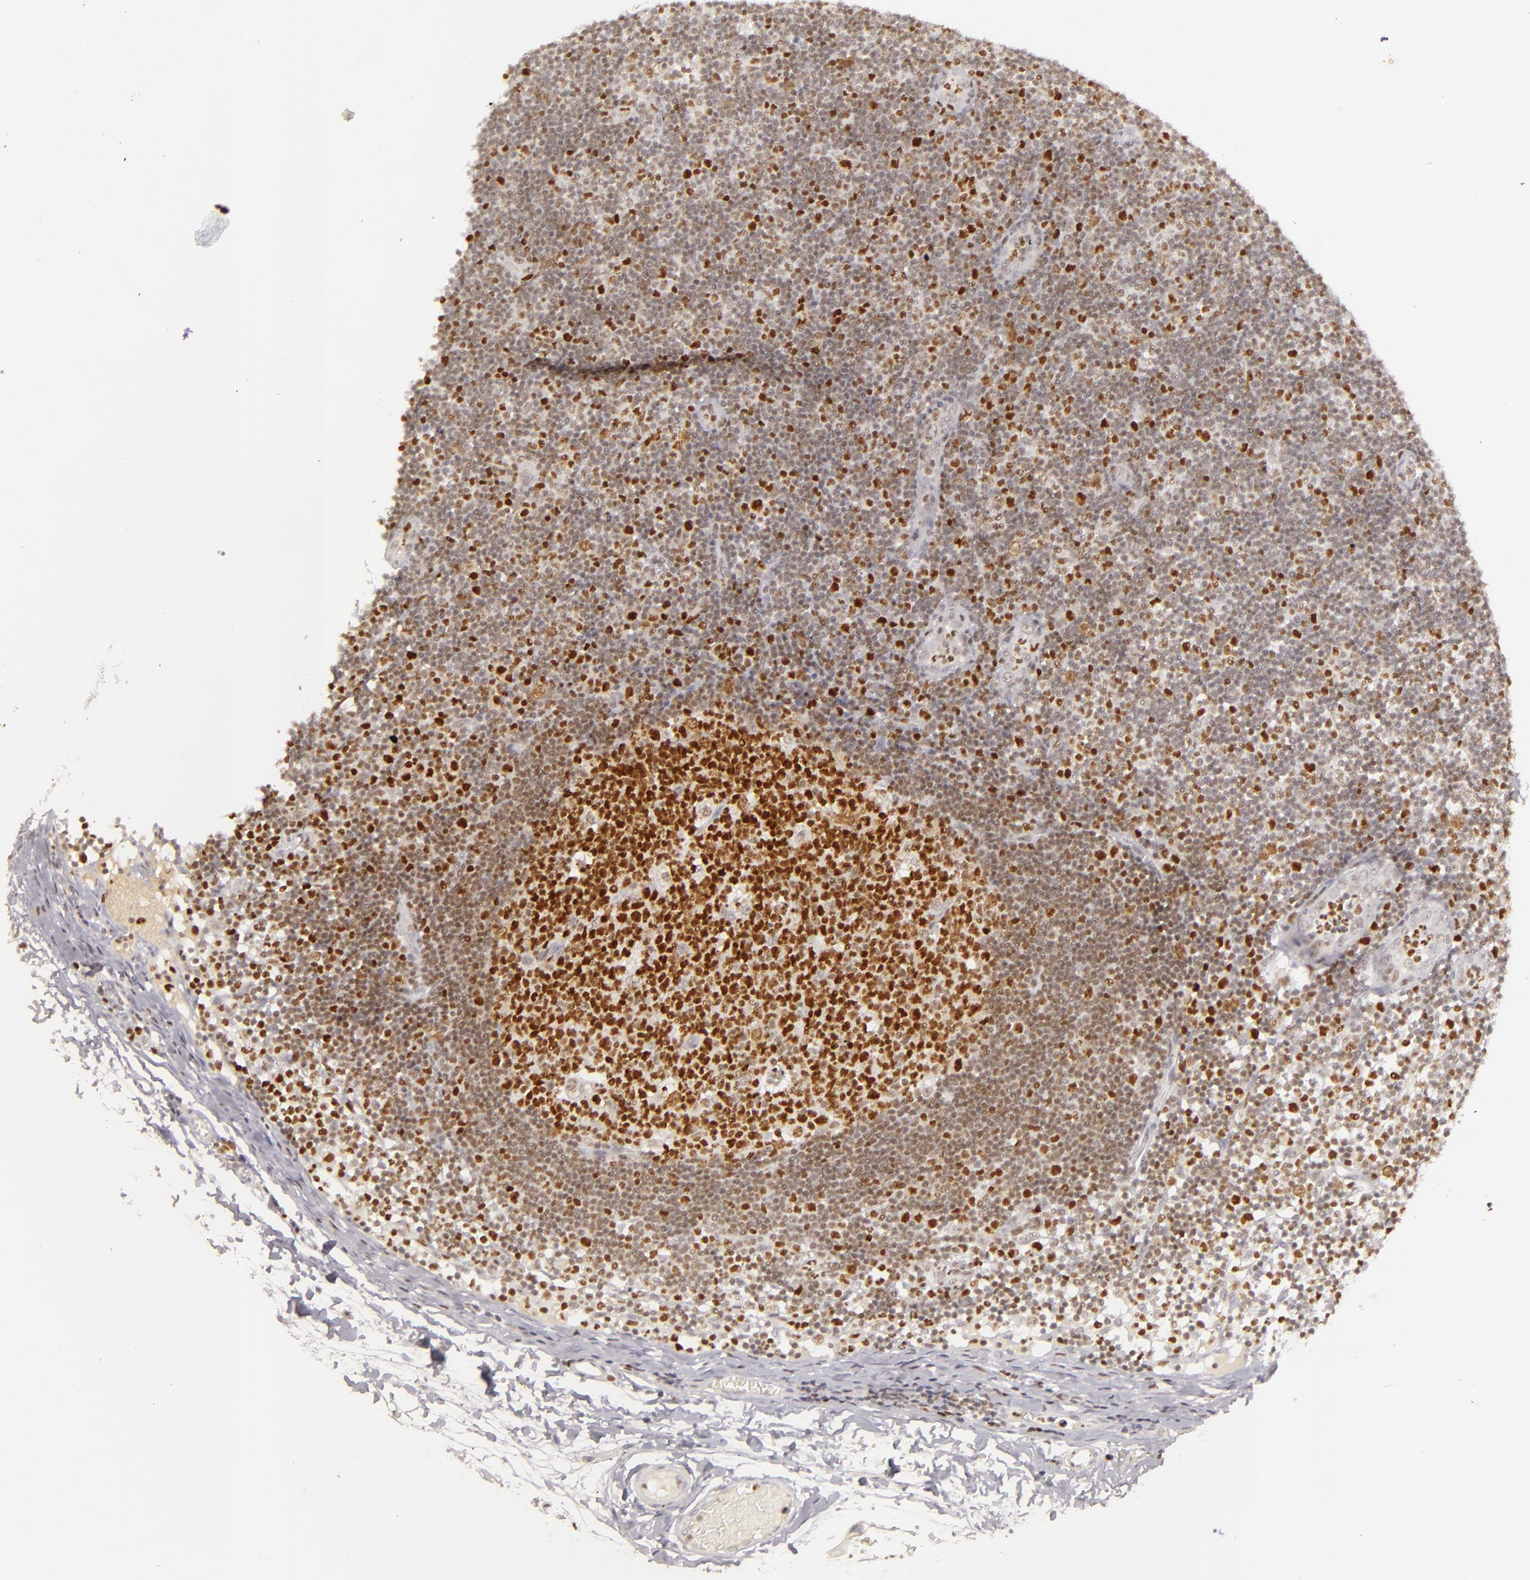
{"staining": {"intensity": "strong", "quantity": ">75%", "location": "nuclear"}, "tissue": "lymph node", "cell_type": "Germinal center cells", "image_type": "normal", "snomed": [{"axis": "morphology", "description": "Normal tissue, NOS"}, {"axis": "morphology", "description": "Inflammation, NOS"}, {"axis": "topography", "description": "Lymph node"}, {"axis": "topography", "description": "Salivary gland"}], "caption": "Protein staining of normal lymph node demonstrates strong nuclear positivity in approximately >75% of germinal center cells.", "gene": "FEN1", "patient": {"sex": "male", "age": 3}}